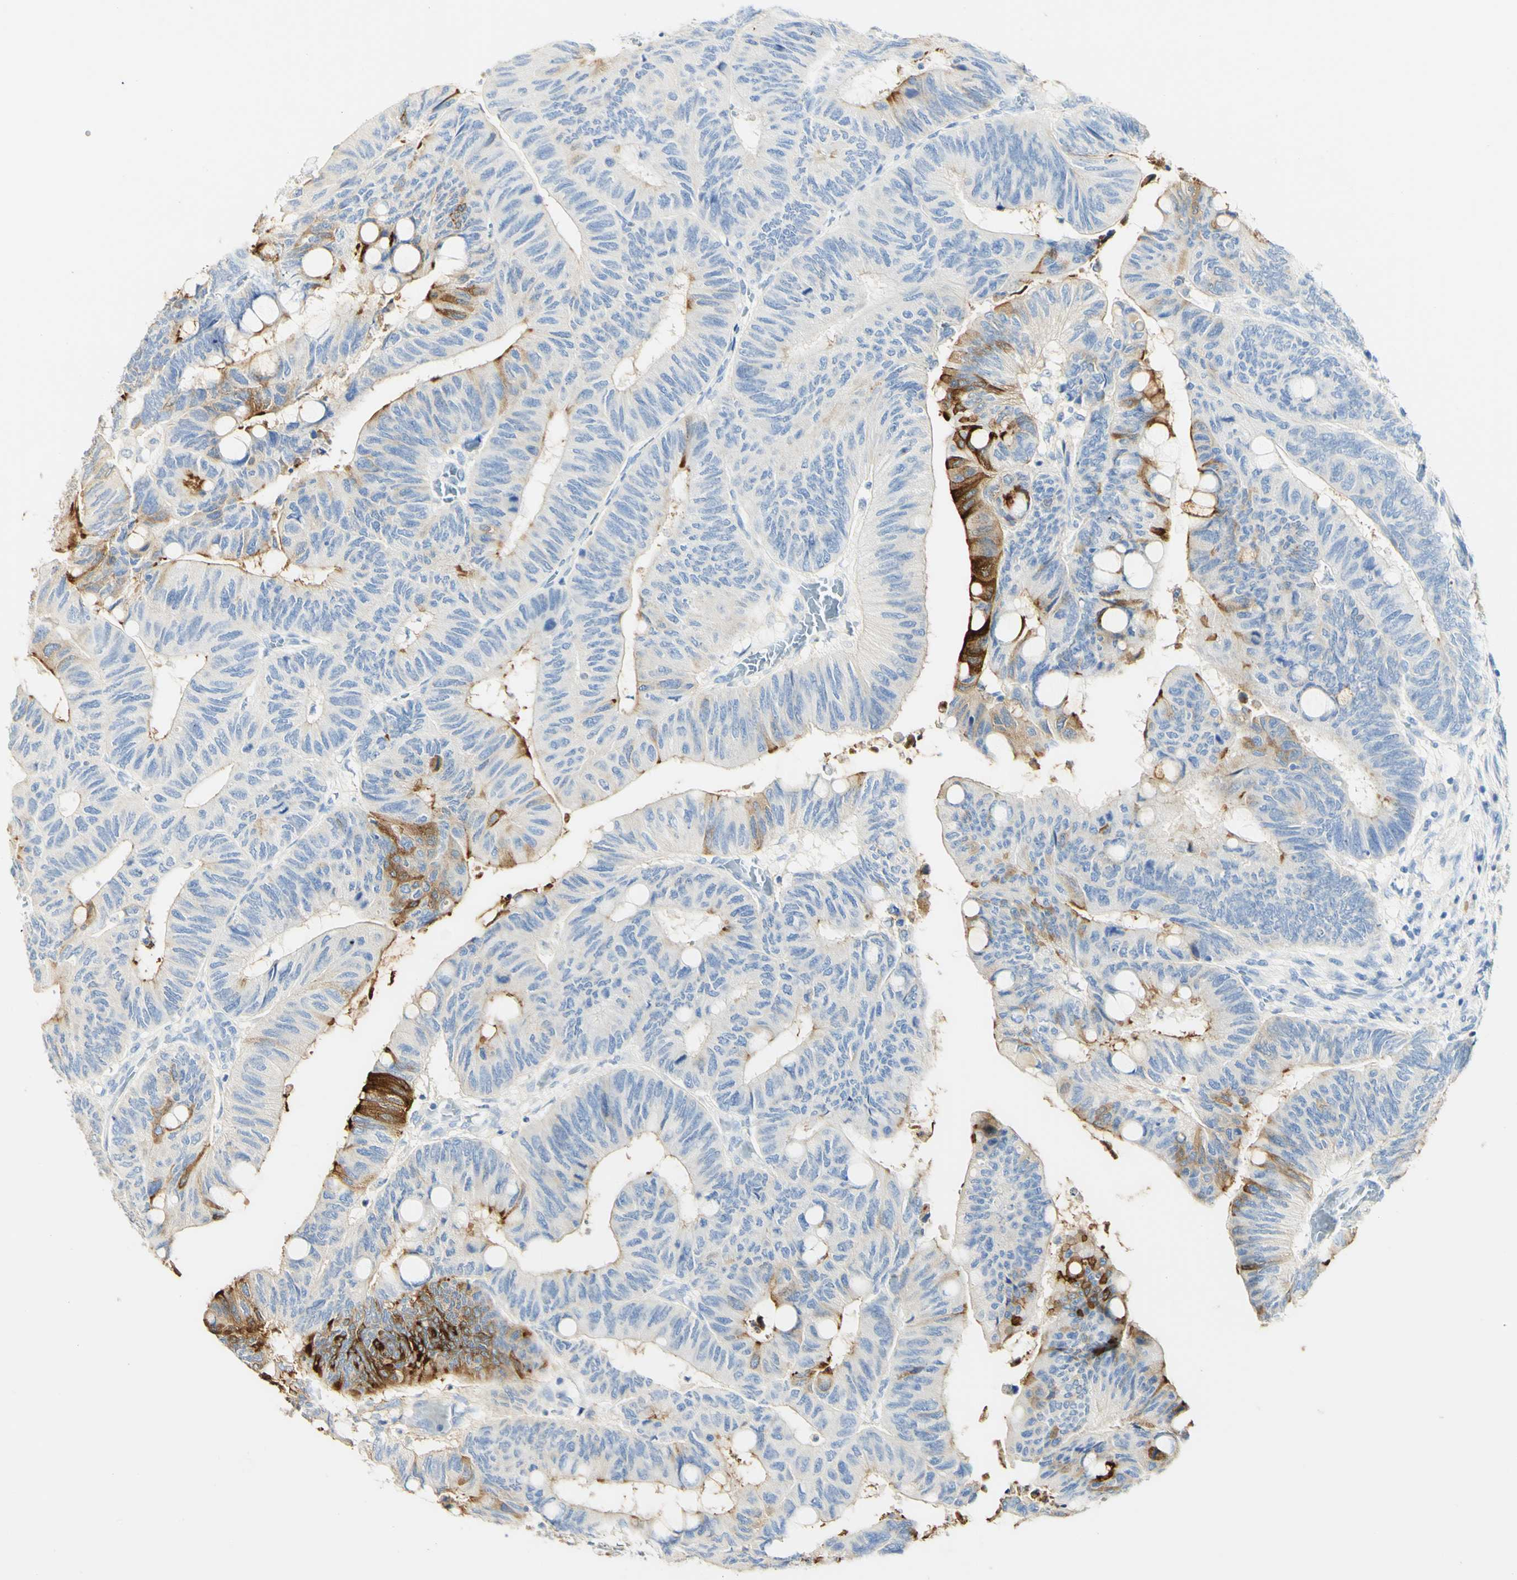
{"staining": {"intensity": "strong", "quantity": "<25%", "location": "cytoplasmic/membranous"}, "tissue": "colorectal cancer", "cell_type": "Tumor cells", "image_type": "cancer", "snomed": [{"axis": "morphology", "description": "Normal tissue, NOS"}, {"axis": "morphology", "description": "Adenocarcinoma, NOS"}, {"axis": "topography", "description": "Rectum"}, {"axis": "topography", "description": "Peripheral nerve tissue"}], "caption": "Immunohistochemical staining of human adenocarcinoma (colorectal) exhibits medium levels of strong cytoplasmic/membranous staining in about <25% of tumor cells. Using DAB (3,3'-diaminobenzidine) (brown) and hematoxylin (blue) stains, captured at high magnification using brightfield microscopy.", "gene": "PIGR", "patient": {"sex": "male", "age": 92}}